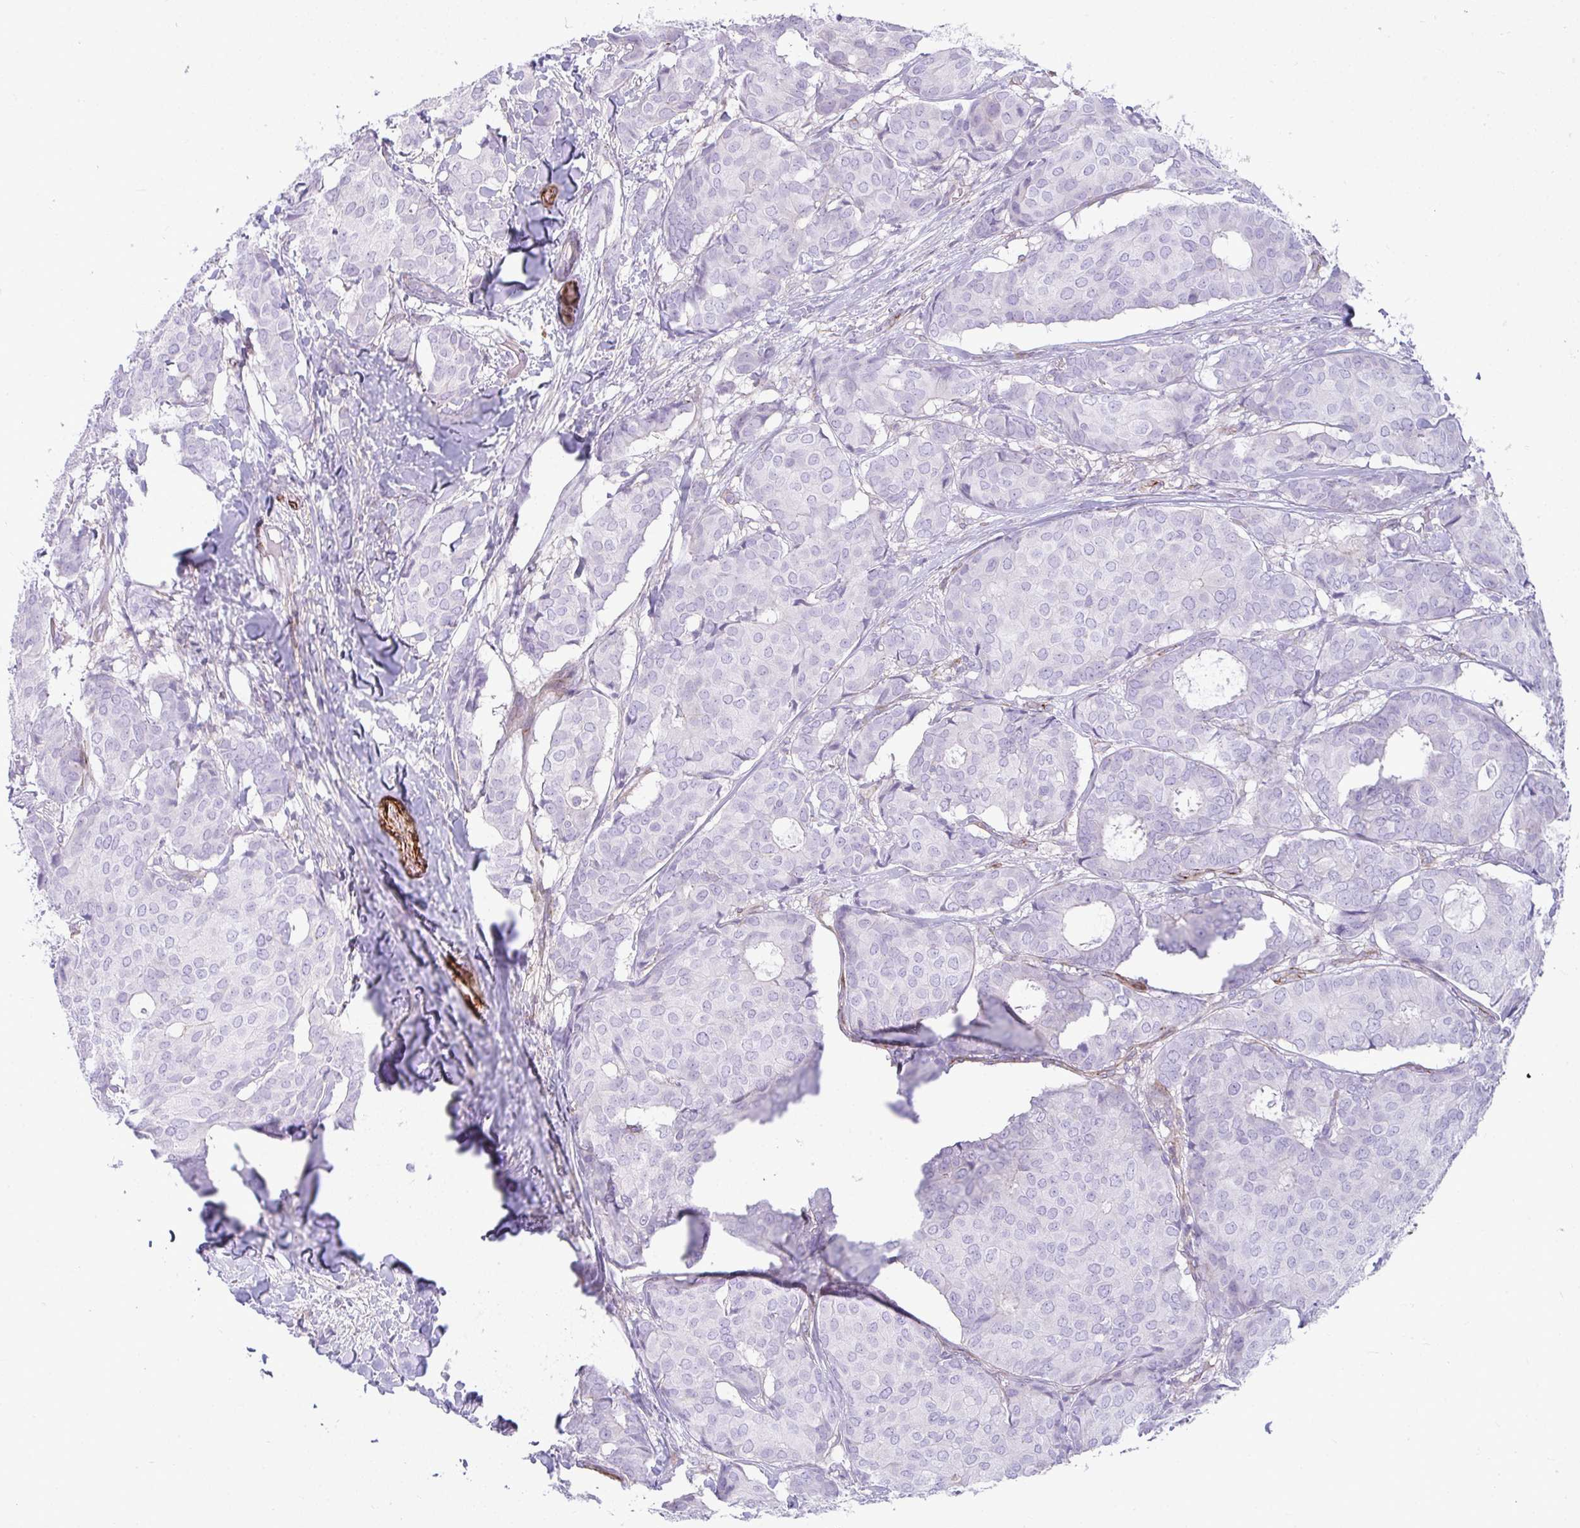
{"staining": {"intensity": "negative", "quantity": "none", "location": "none"}, "tissue": "breast cancer", "cell_type": "Tumor cells", "image_type": "cancer", "snomed": [{"axis": "morphology", "description": "Duct carcinoma"}, {"axis": "topography", "description": "Breast"}], "caption": "There is no significant expression in tumor cells of breast invasive ductal carcinoma.", "gene": "CDRT15", "patient": {"sex": "female", "age": 75}}